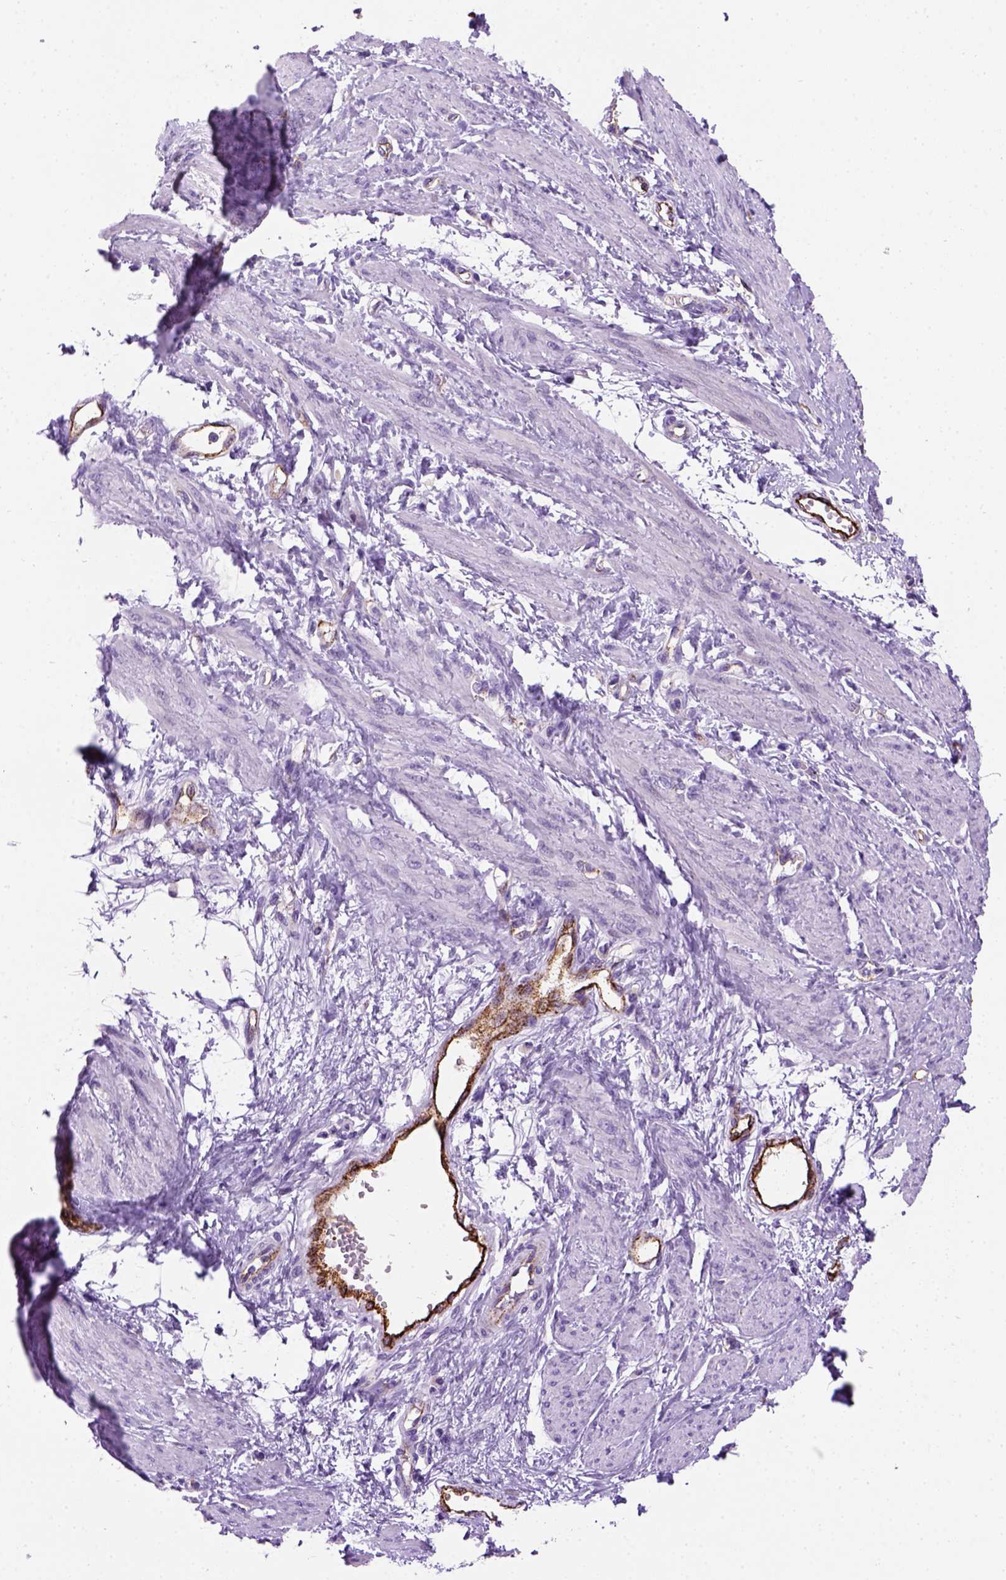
{"staining": {"intensity": "negative", "quantity": "none", "location": "none"}, "tissue": "smooth muscle", "cell_type": "Smooth muscle cells", "image_type": "normal", "snomed": [{"axis": "morphology", "description": "Normal tissue, NOS"}, {"axis": "topography", "description": "Smooth muscle"}, {"axis": "topography", "description": "Uterus"}], "caption": "This is a histopathology image of IHC staining of unremarkable smooth muscle, which shows no staining in smooth muscle cells. (Immunohistochemistry (ihc), brightfield microscopy, high magnification).", "gene": "VWF", "patient": {"sex": "female", "age": 39}}